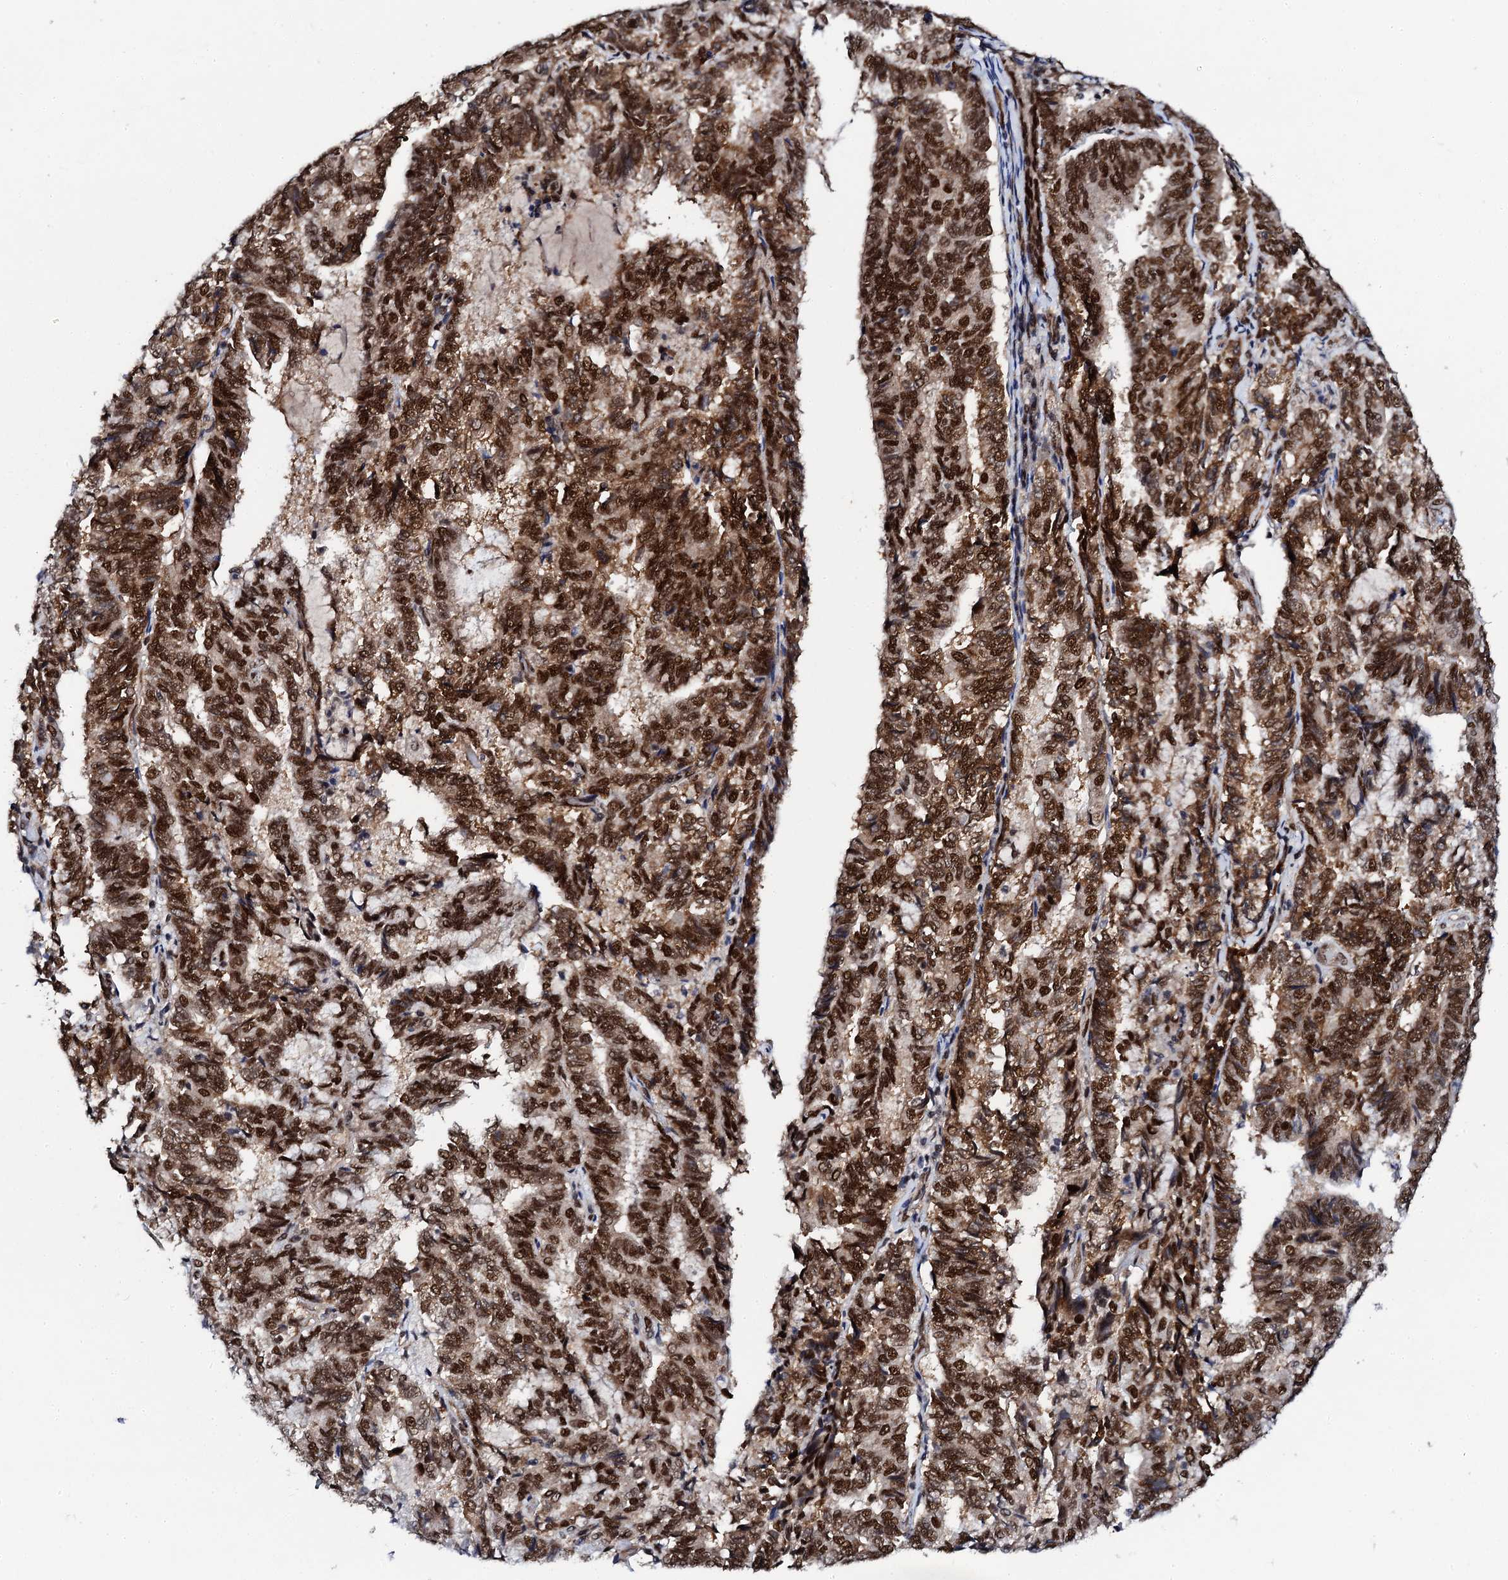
{"staining": {"intensity": "strong", "quantity": ">75%", "location": "nuclear"}, "tissue": "endometrial cancer", "cell_type": "Tumor cells", "image_type": "cancer", "snomed": [{"axis": "morphology", "description": "Adenocarcinoma, NOS"}, {"axis": "topography", "description": "Endometrium"}], "caption": "An image showing strong nuclear staining in about >75% of tumor cells in endometrial cancer (adenocarcinoma), as visualized by brown immunohistochemical staining.", "gene": "CSTF3", "patient": {"sex": "female", "age": 80}}